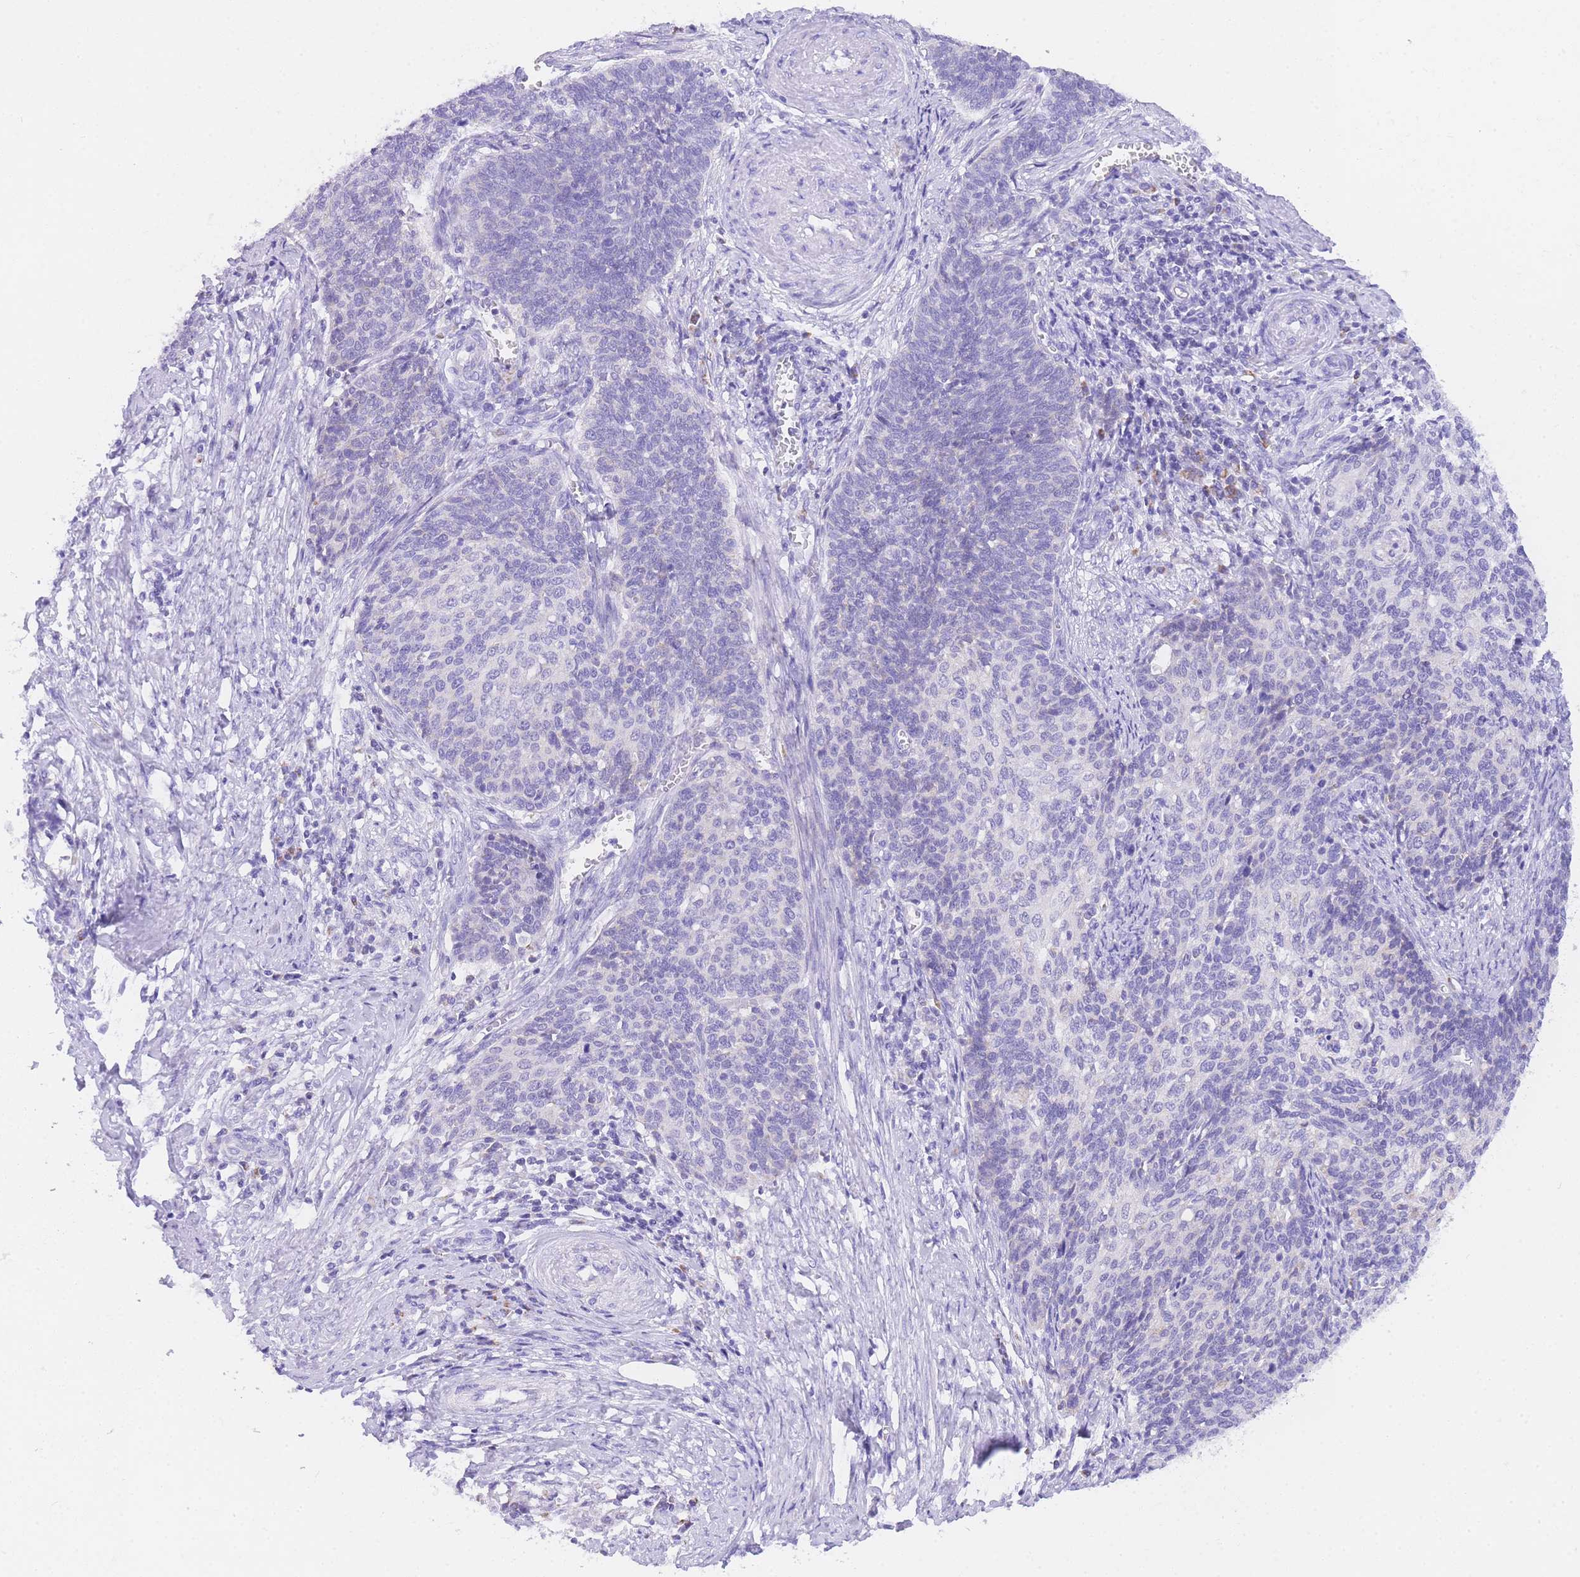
{"staining": {"intensity": "negative", "quantity": "none", "location": "none"}, "tissue": "cervical cancer", "cell_type": "Tumor cells", "image_type": "cancer", "snomed": [{"axis": "morphology", "description": "Squamous cell carcinoma, NOS"}, {"axis": "topography", "description": "Cervix"}], "caption": "Human cervical cancer (squamous cell carcinoma) stained for a protein using IHC exhibits no expression in tumor cells.", "gene": "NKD2", "patient": {"sex": "female", "age": 39}}